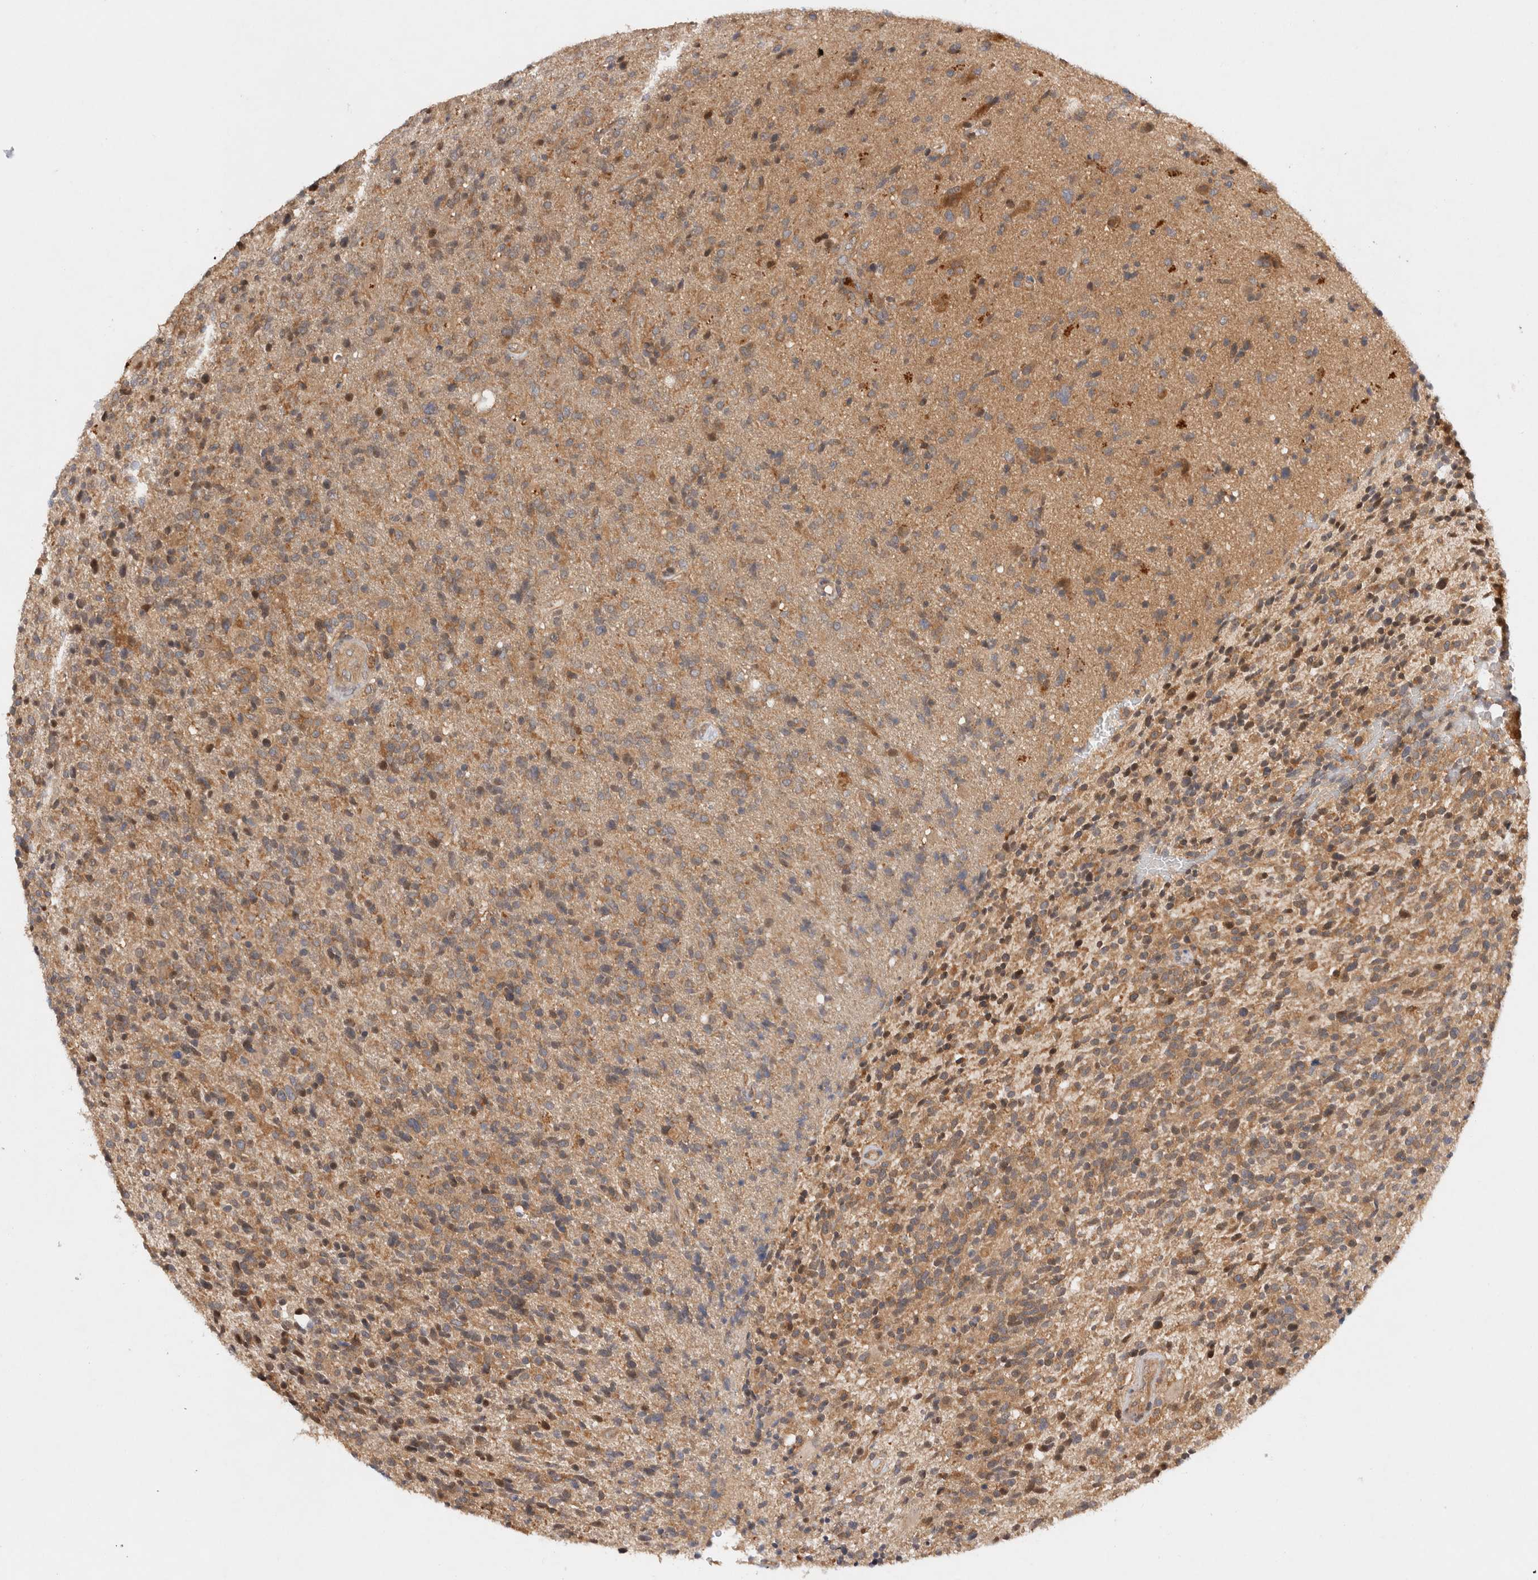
{"staining": {"intensity": "moderate", "quantity": ">75%", "location": "cytoplasmic/membranous"}, "tissue": "glioma", "cell_type": "Tumor cells", "image_type": "cancer", "snomed": [{"axis": "morphology", "description": "Glioma, malignant, High grade"}, {"axis": "topography", "description": "Brain"}], "caption": "Malignant glioma (high-grade) stained for a protein displays moderate cytoplasmic/membranous positivity in tumor cells. The staining was performed using DAB (3,3'-diaminobenzidine) to visualize the protein expression in brown, while the nuclei were stained in blue with hematoxylin (Magnification: 20x).", "gene": "HTT", "patient": {"sex": "male", "age": 72}}